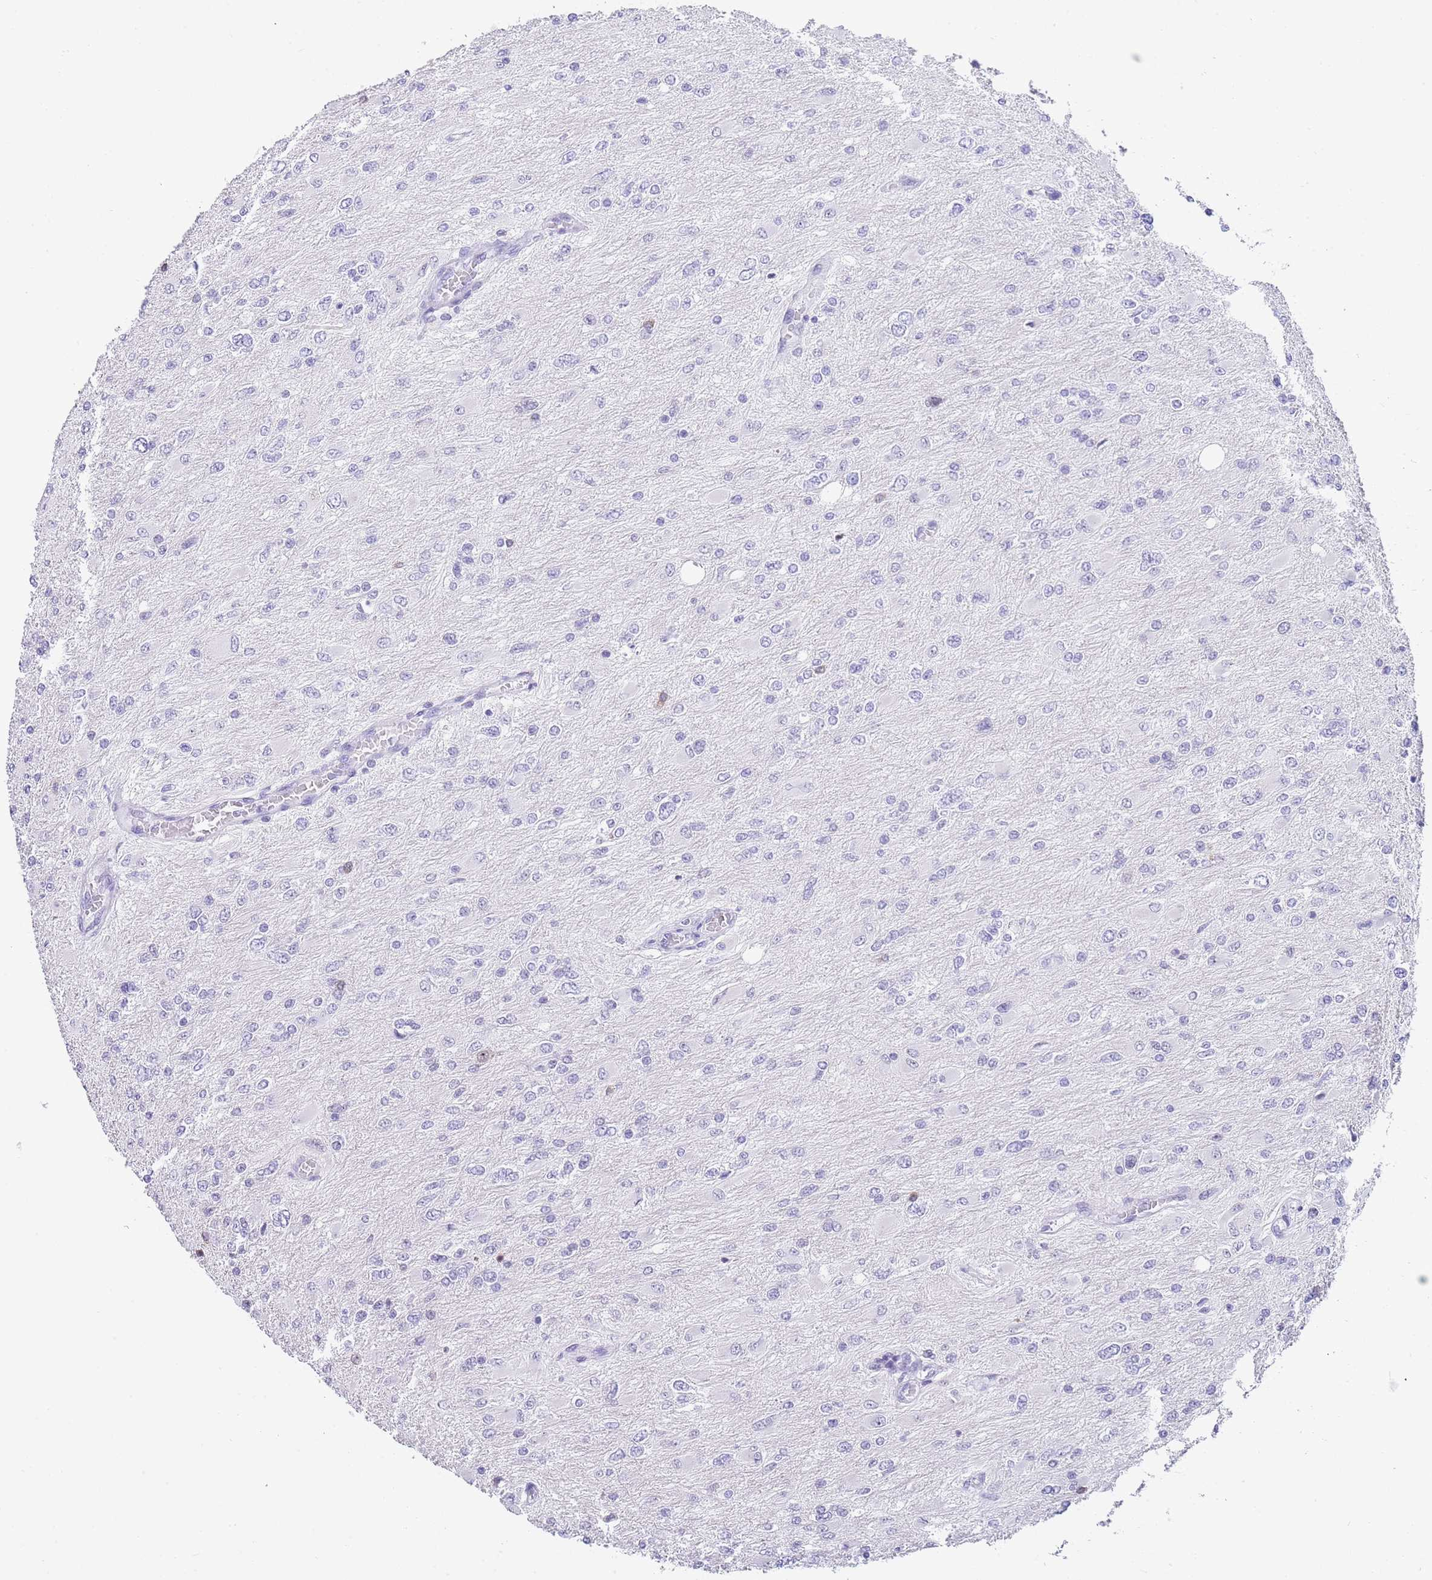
{"staining": {"intensity": "negative", "quantity": "none", "location": "none"}, "tissue": "glioma", "cell_type": "Tumor cells", "image_type": "cancer", "snomed": [{"axis": "morphology", "description": "Glioma, malignant, High grade"}, {"axis": "topography", "description": "Cerebral cortex"}], "caption": "A high-resolution image shows immunohistochemistry (IHC) staining of glioma, which demonstrates no significant staining in tumor cells.", "gene": "NOP56", "patient": {"sex": "female", "age": 36}}